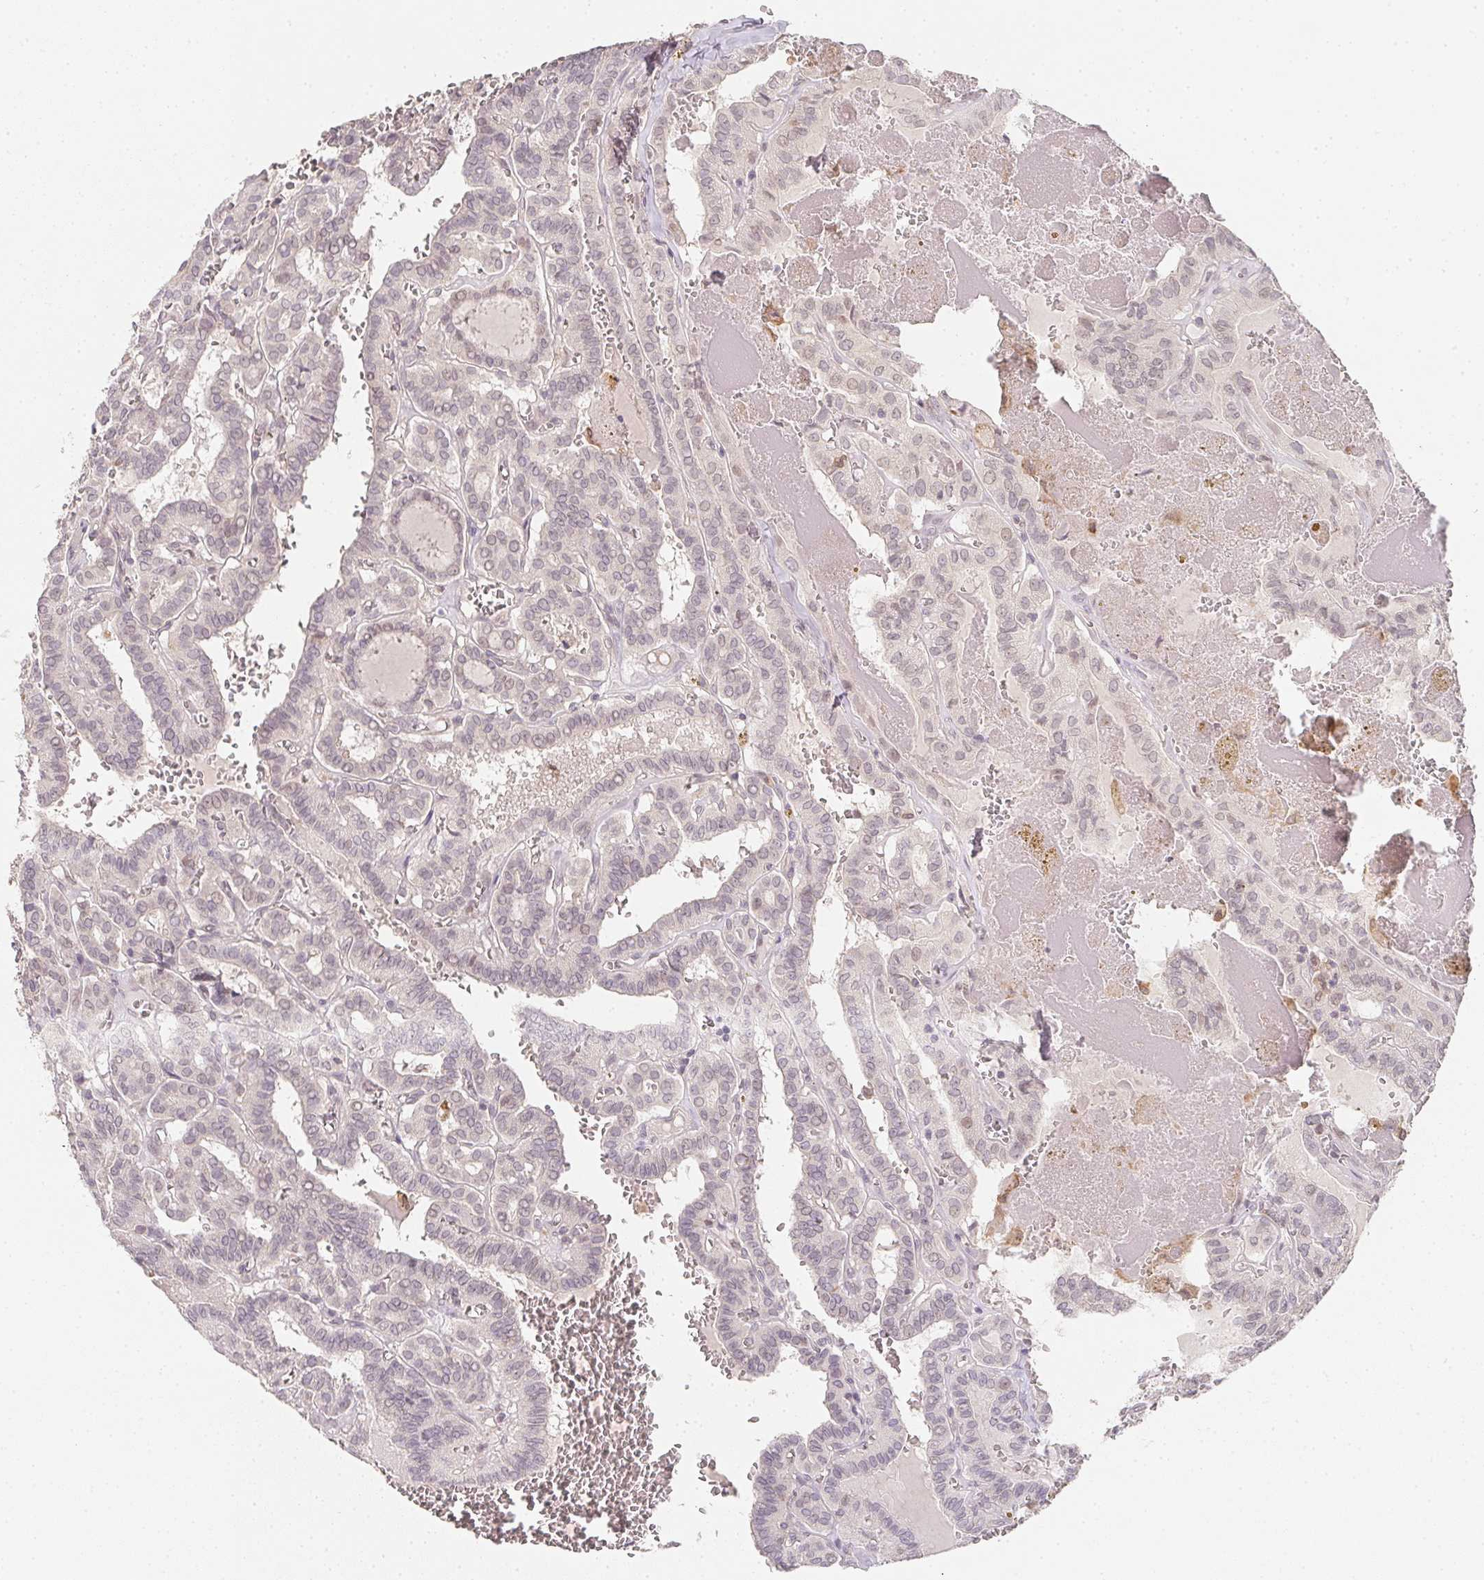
{"staining": {"intensity": "negative", "quantity": "none", "location": "none"}, "tissue": "thyroid cancer", "cell_type": "Tumor cells", "image_type": "cancer", "snomed": [{"axis": "morphology", "description": "Papillary adenocarcinoma, NOS"}, {"axis": "topography", "description": "Thyroid gland"}], "caption": "This is a micrograph of immunohistochemistry staining of thyroid cancer (papillary adenocarcinoma), which shows no staining in tumor cells. Brightfield microscopy of immunohistochemistry stained with DAB (brown) and hematoxylin (blue), captured at high magnification.", "gene": "SOAT1", "patient": {"sex": "female", "age": 21}}